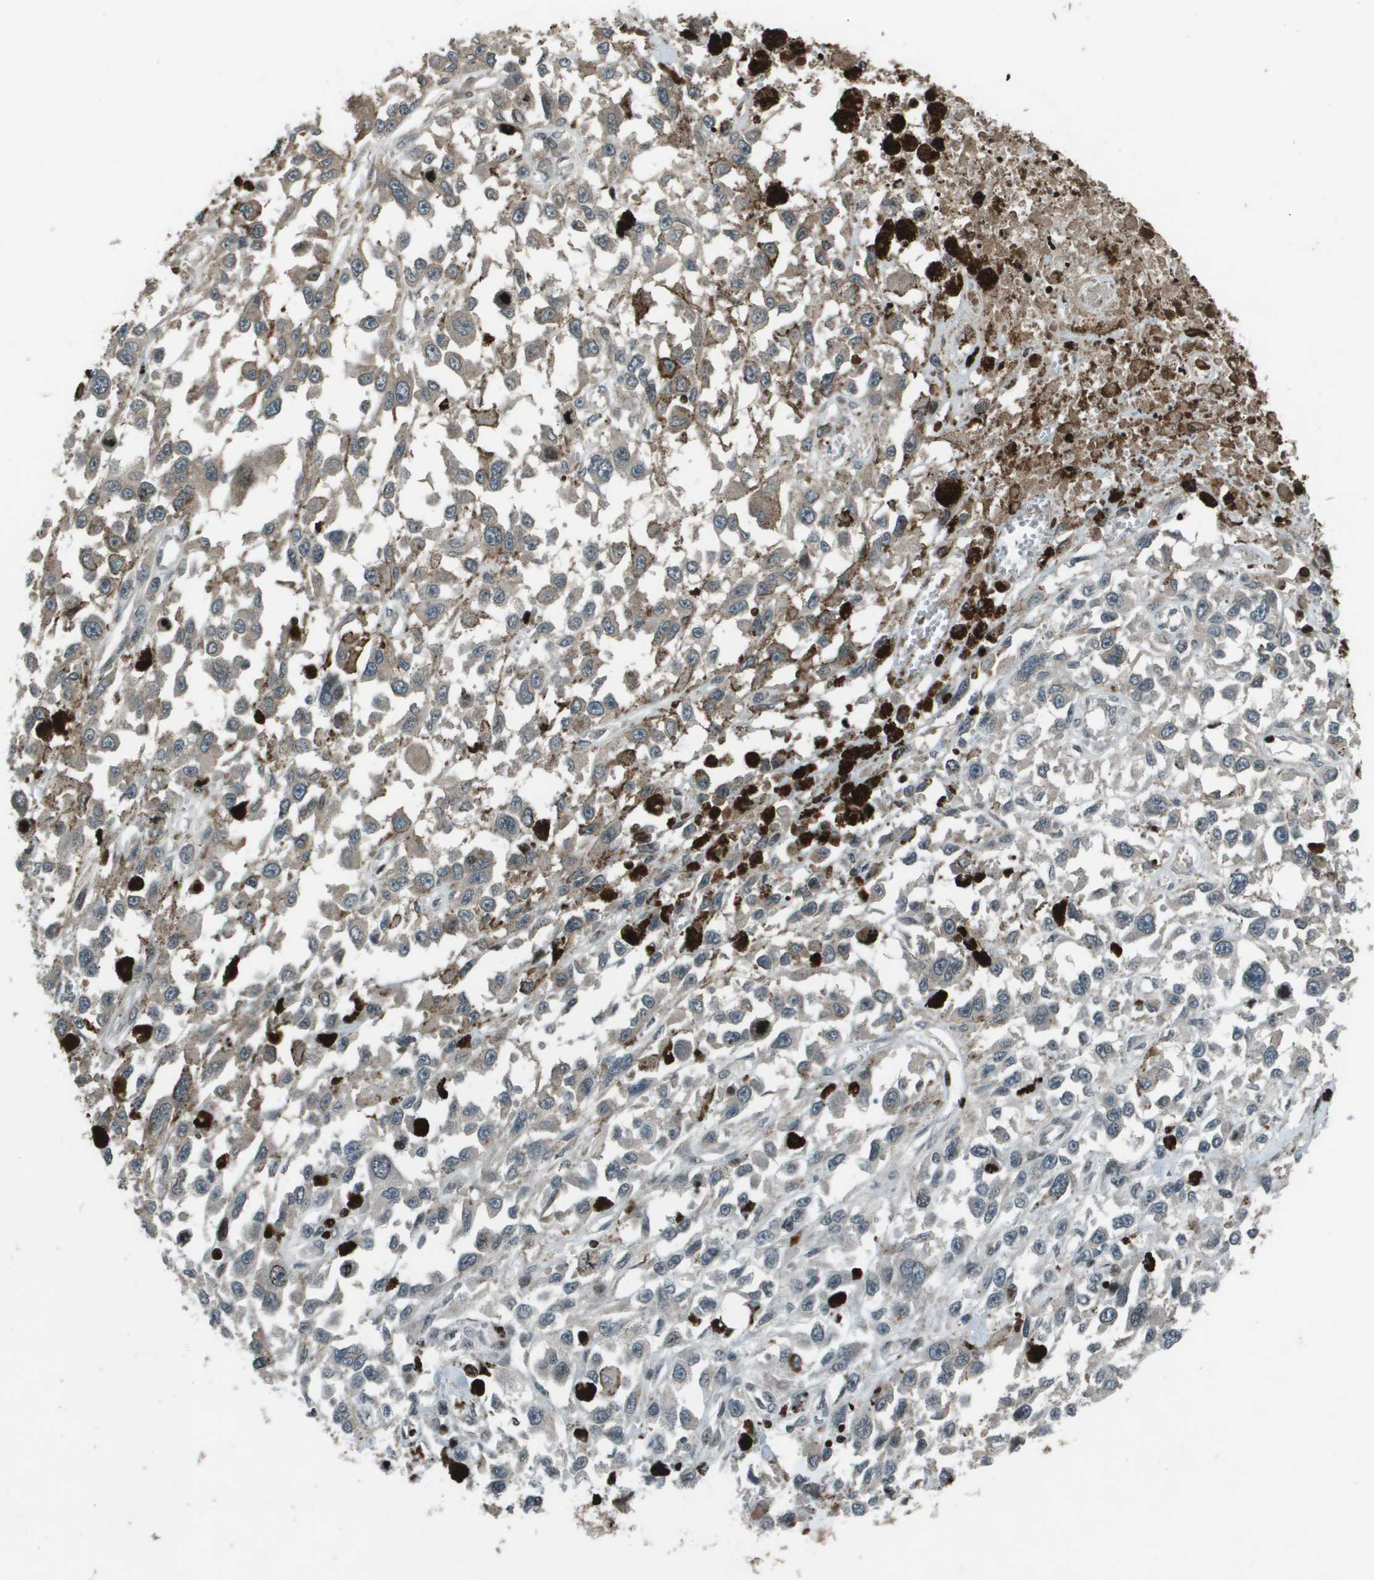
{"staining": {"intensity": "negative", "quantity": "none", "location": "none"}, "tissue": "melanoma", "cell_type": "Tumor cells", "image_type": "cancer", "snomed": [{"axis": "morphology", "description": "Malignant melanoma, Metastatic site"}, {"axis": "topography", "description": "Lymph node"}], "caption": "There is no significant expression in tumor cells of malignant melanoma (metastatic site).", "gene": "CXCL12", "patient": {"sex": "male", "age": 59}}